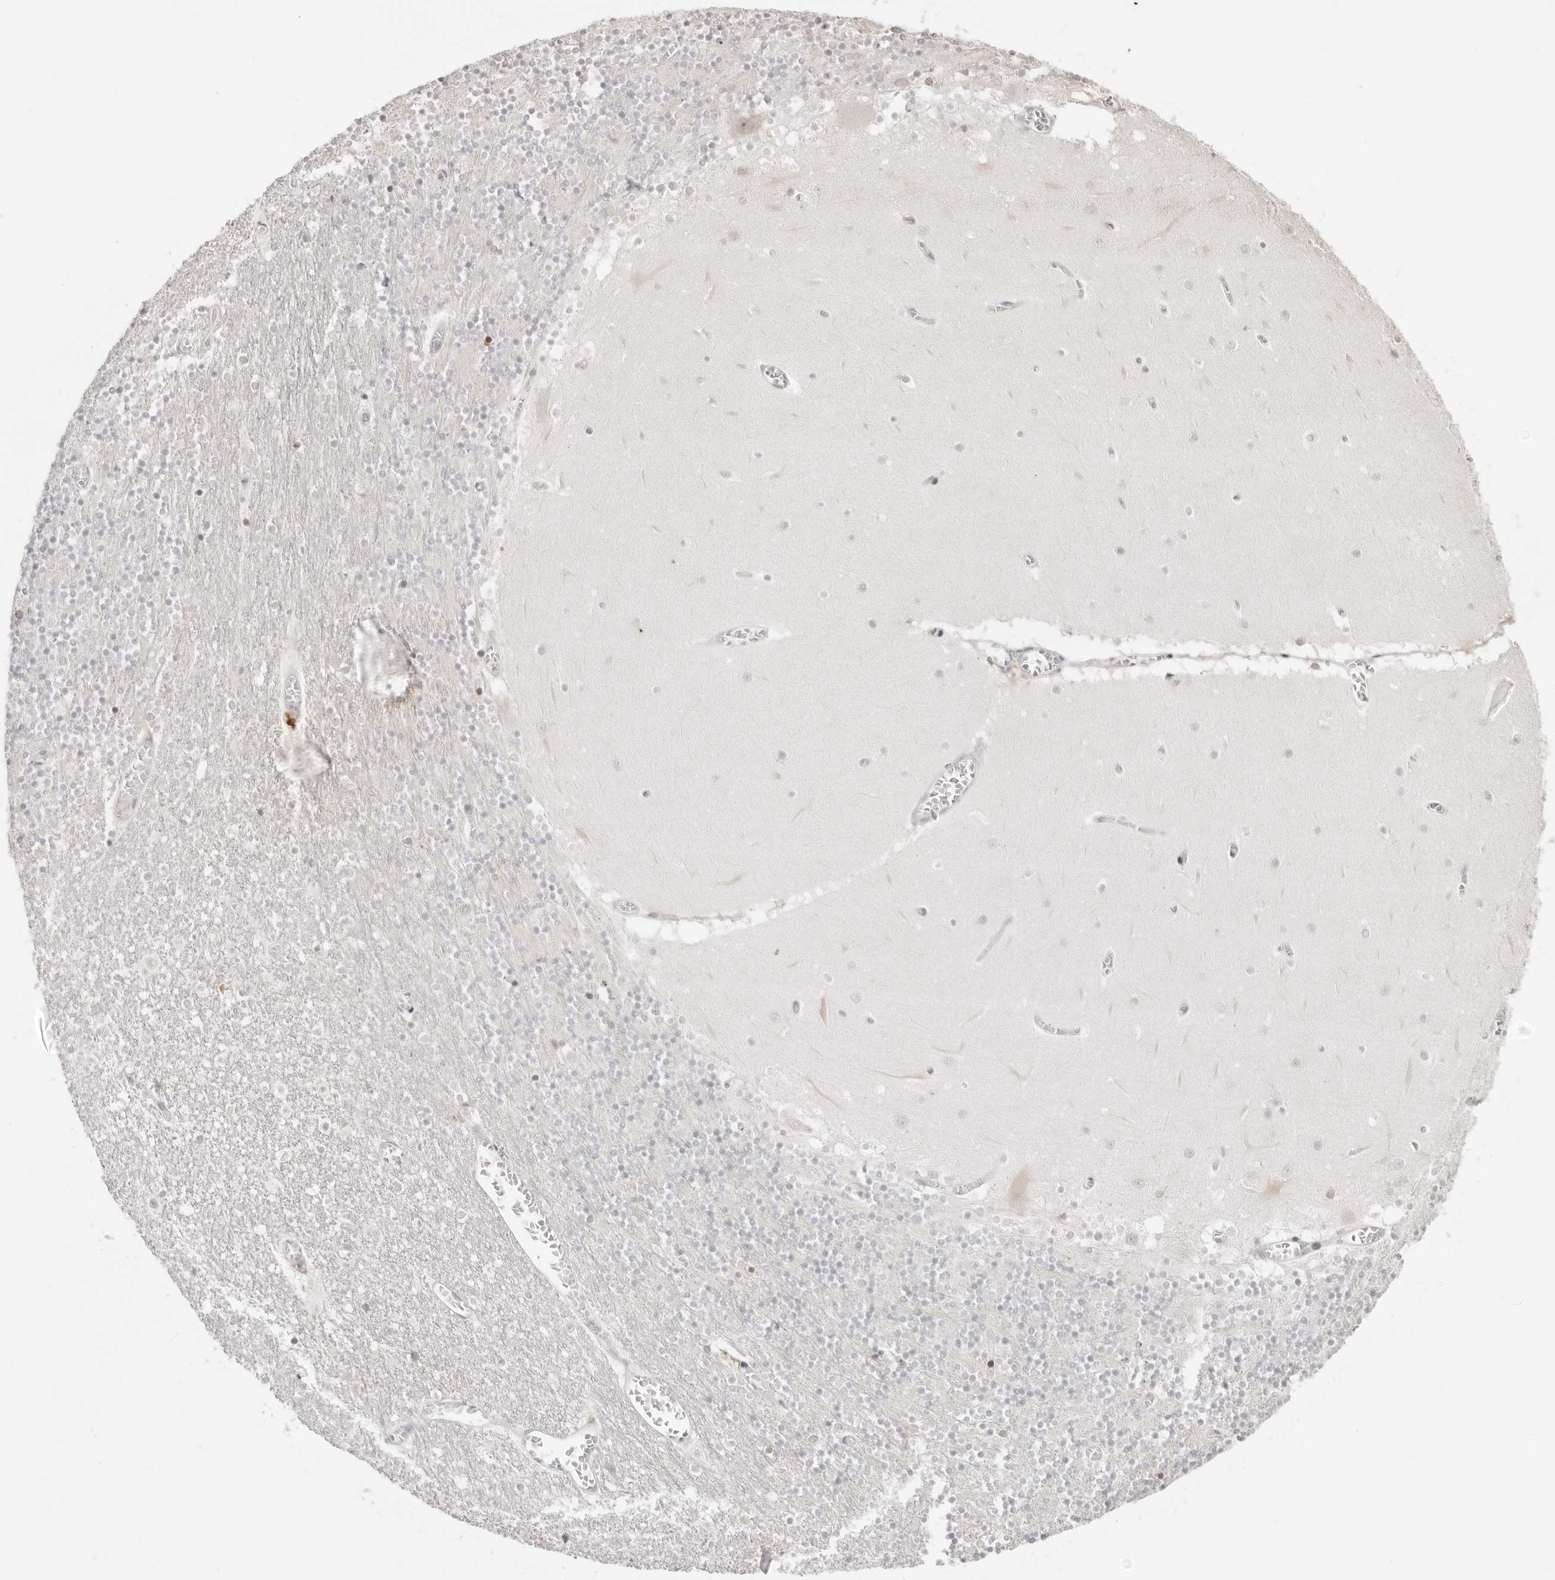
{"staining": {"intensity": "negative", "quantity": "none", "location": "none"}, "tissue": "cerebellum", "cell_type": "Cells in granular layer", "image_type": "normal", "snomed": [{"axis": "morphology", "description": "Normal tissue, NOS"}, {"axis": "topography", "description": "Cerebellum"}], "caption": "IHC histopathology image of benign human cerebellum stained for a protein (brown), which reveals no expression in cells in granular layer. (DAB immunohistochemistry, high magnification).", "gene": "RNF146", "patient": {"sex": "female", "age": 28}}